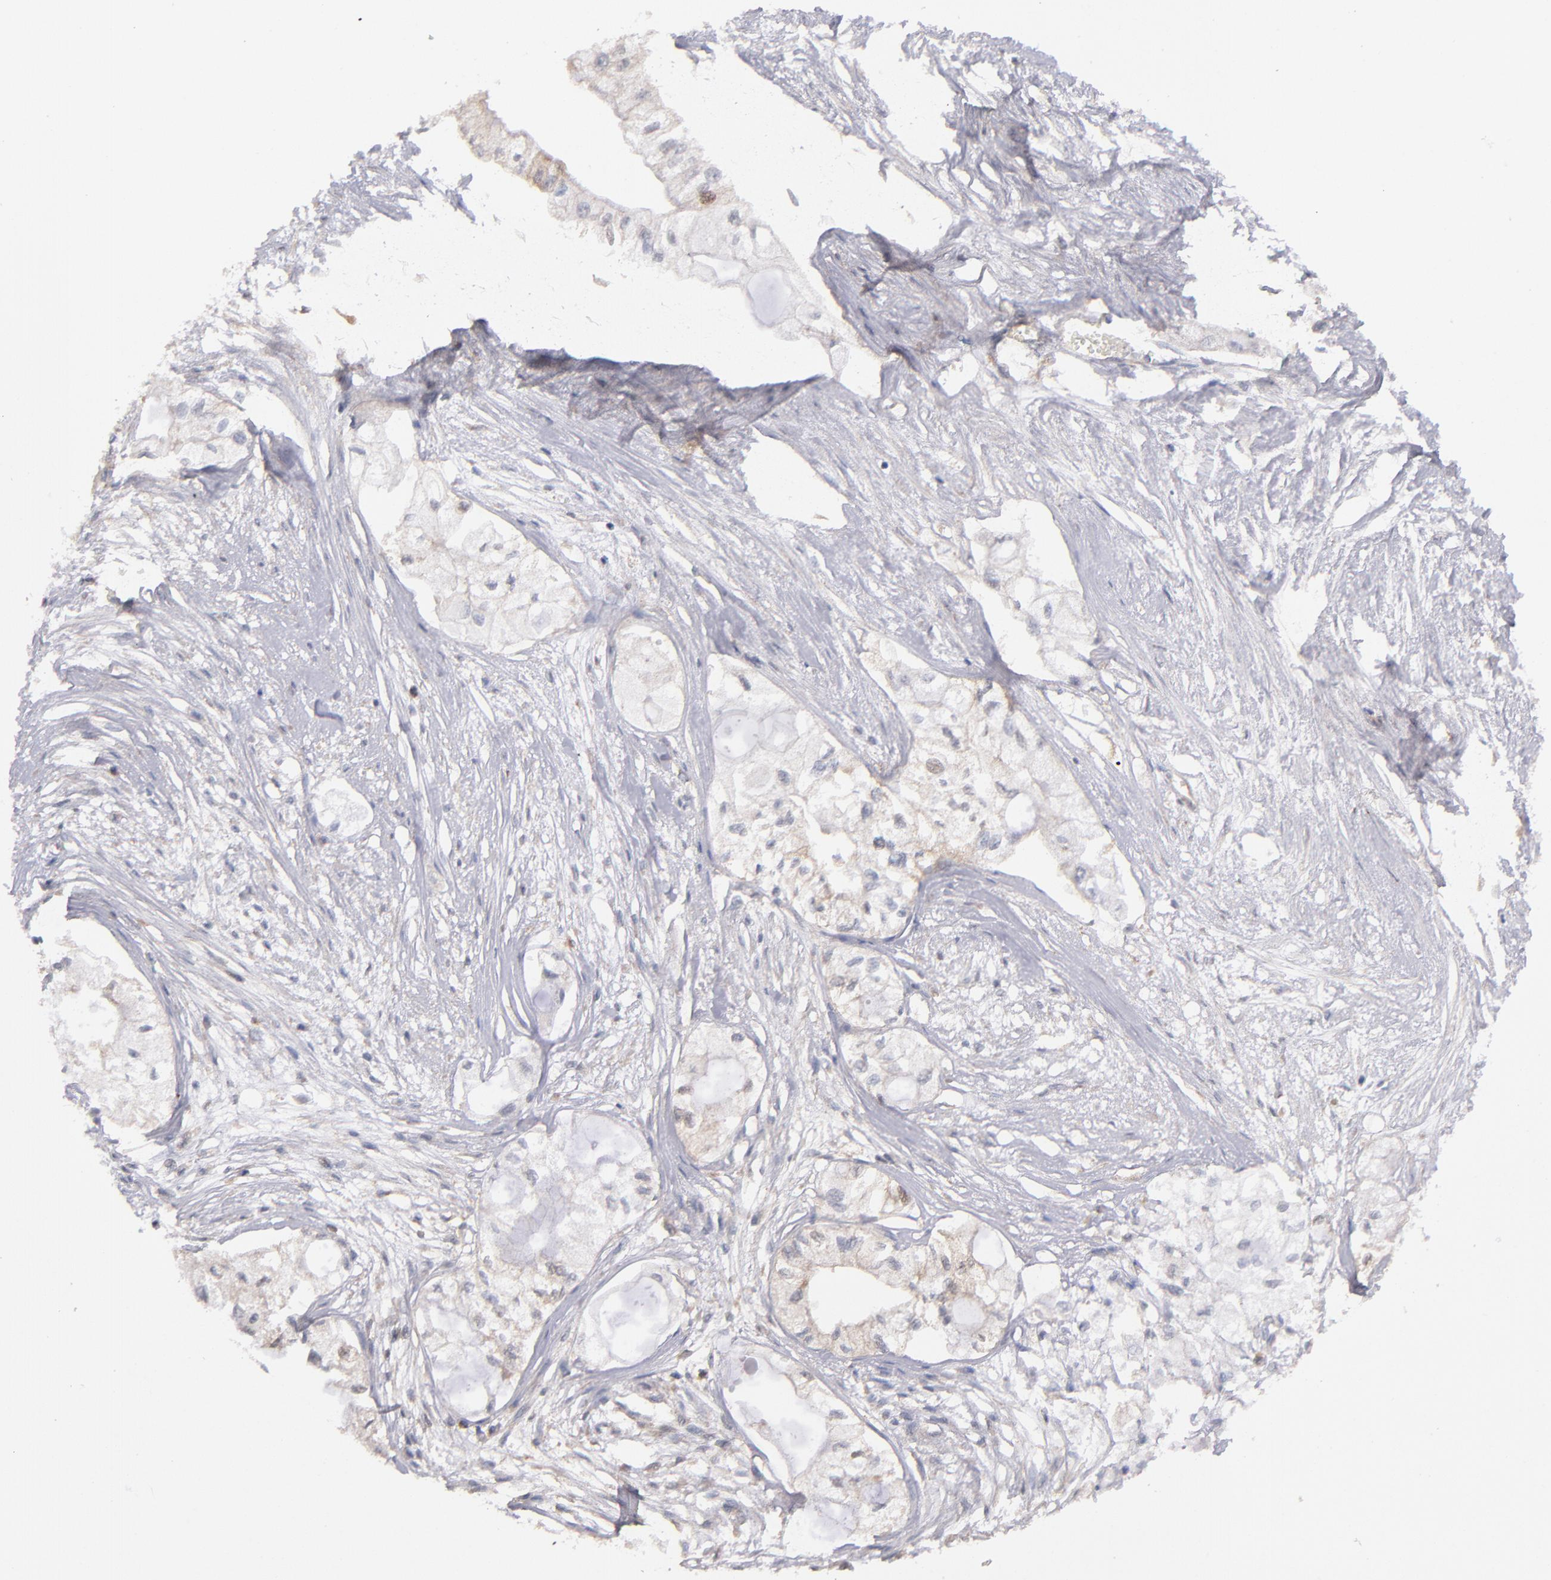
{"staining": {"intensity": "moderate", "quantity": ">75%", "location": "cytoplasmic/membranous"}, "tissue": "pancreatic cancer", "cell_type": "Tumor cells", "image_type": "cancer", "snomed": [{"axis": "morphology", "description": "Adenocarcinoma, NOS"}, {"axis": "topography", "description": "Pancreas"}], "caption": "An immunohistochemistry (IHC) image of tumor tissue is shown. Protein staining in brown highlights moderate cytoplasmic/membranous positivity in pancreatic adenocarcinoma within tumor cells.", "gene": "GMFG", "patient": {"sex": "male", "age": 79}}